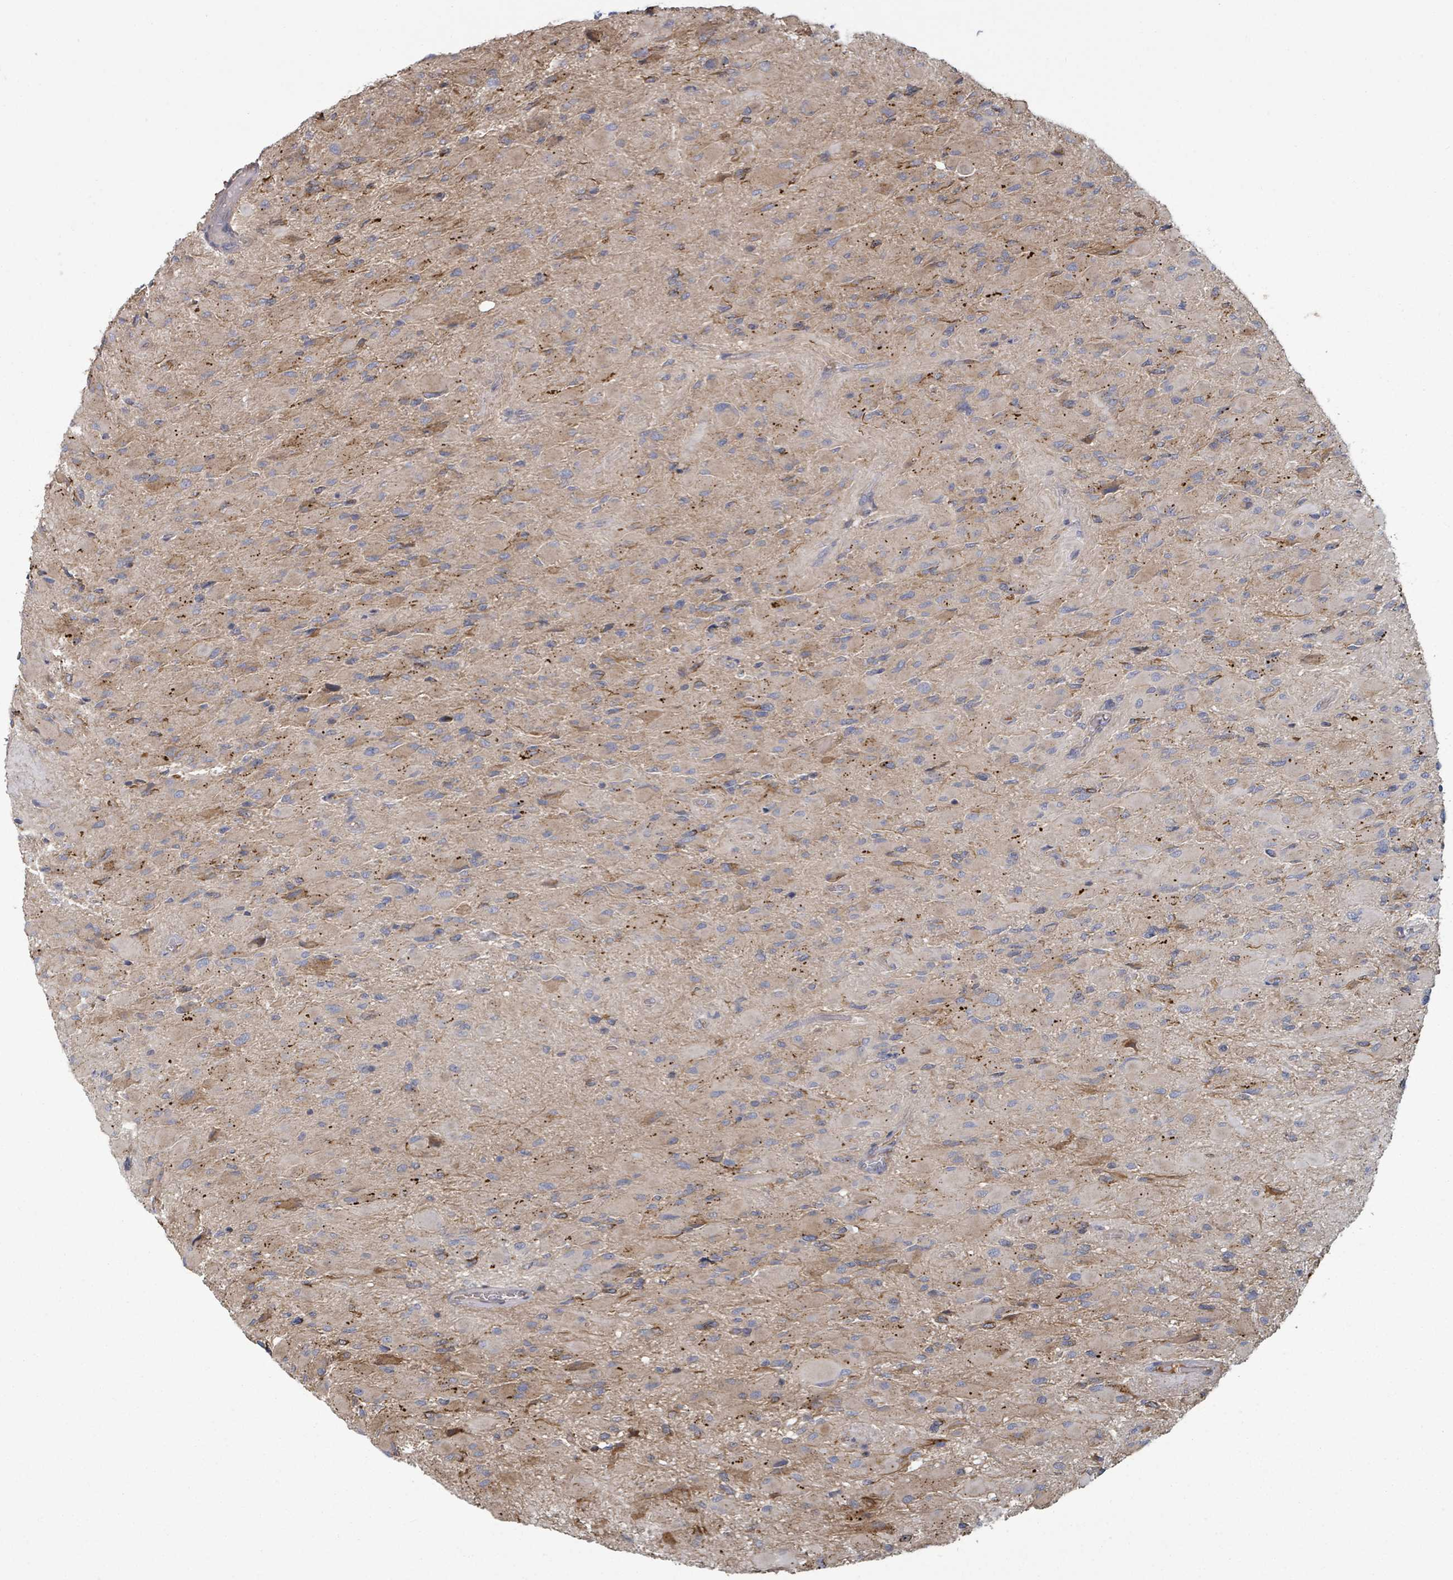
{"staining": {"intensity": "weak", "quantity": "<25%", "location": "cytoplasmic/membranous"}, "tissue": "glioma", "cell_type": "Tumor cells", "image_type": "cancer", "snomed": [{"axis": "morphology", "description": "Glioma, malignant, High grade"}, {"axis": "topography", "description": "Cerebral cortex"}], "caption": "Human glioma stained for a protein using immunohistochemistry (IHC) shows no staining in tumor cells.", "gene": "GABBR1", "patient": {"sex": "female", "age": 36}}